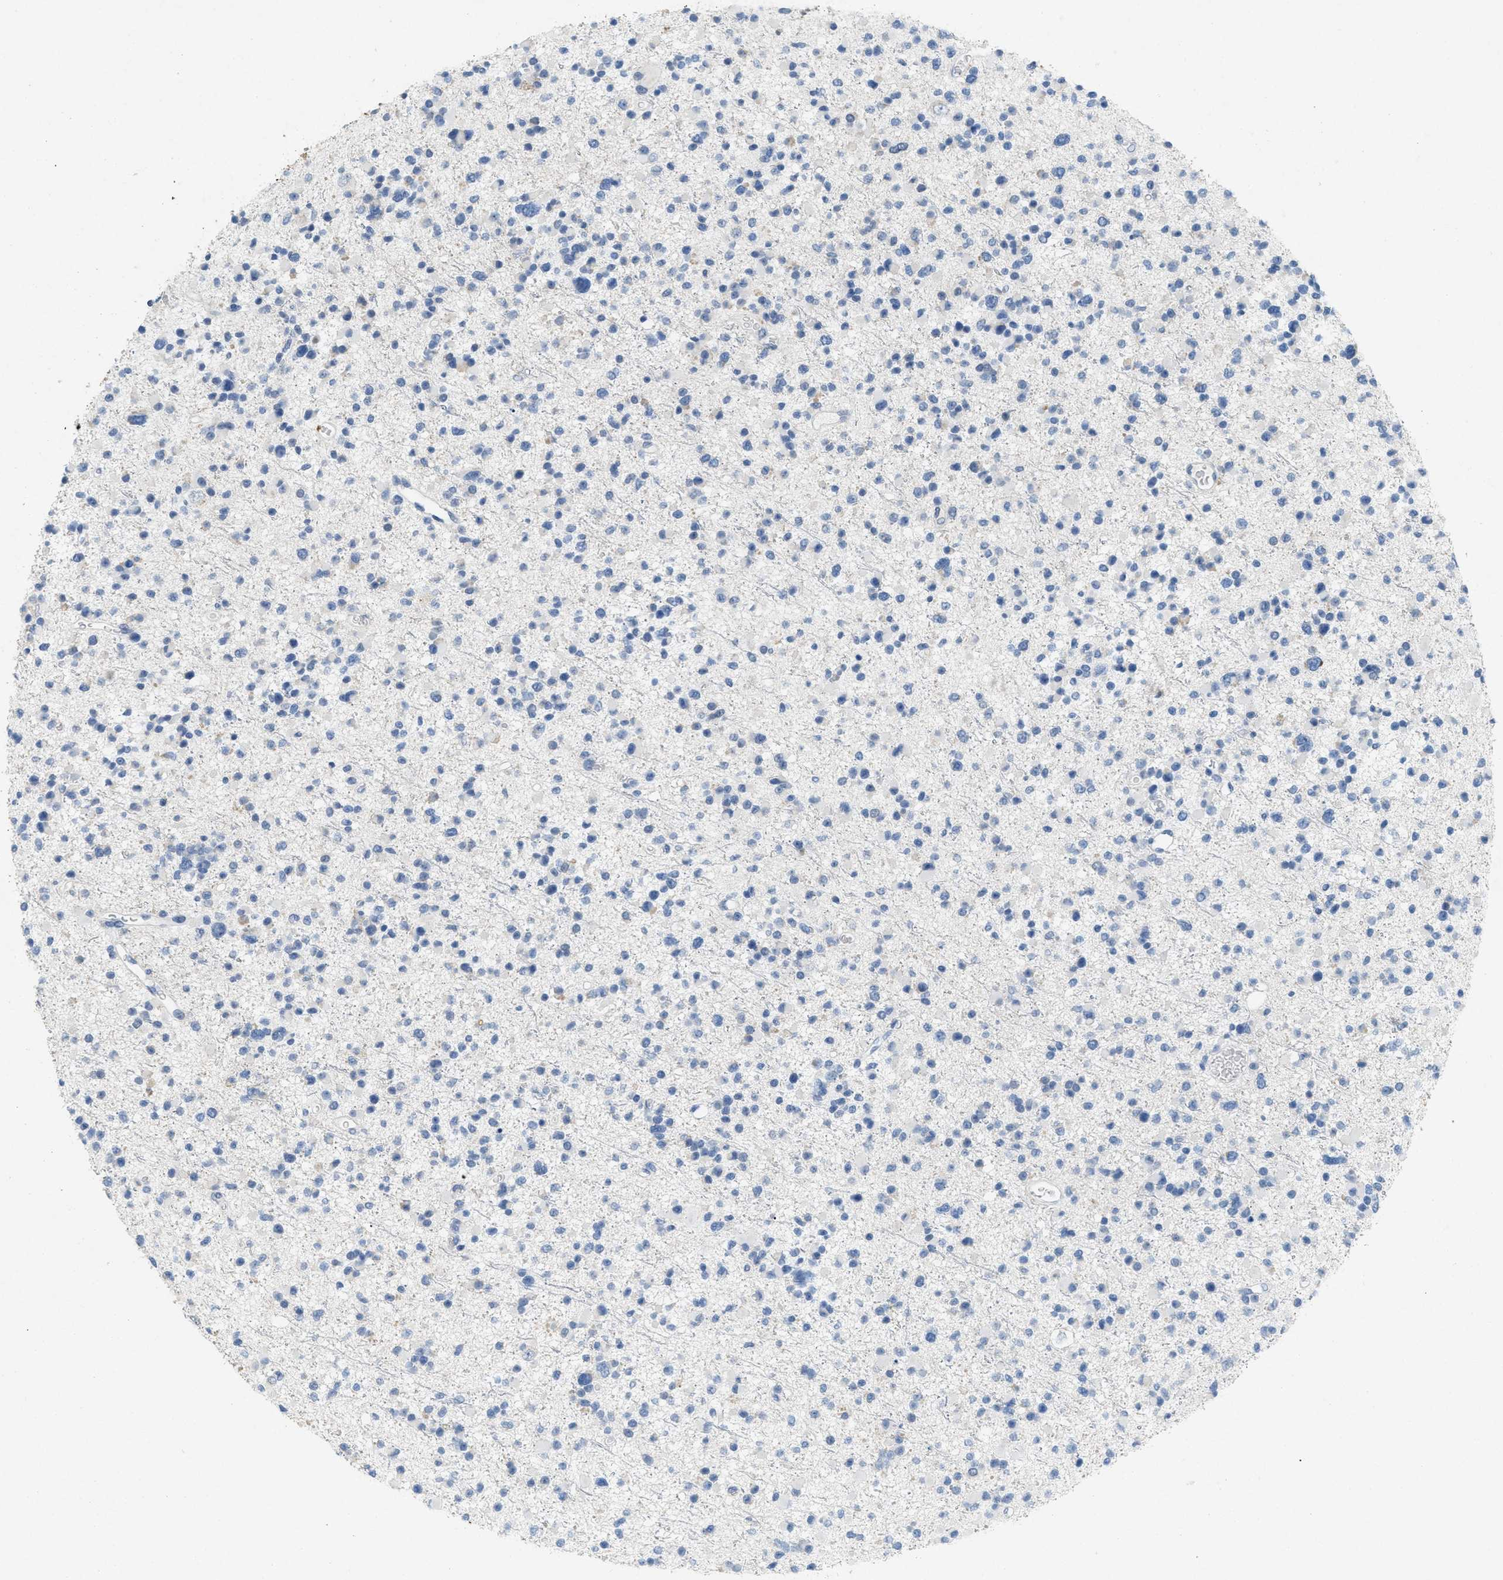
{"staining": {"intensity": "negative", "quantity": "none", "location": "none"}, "tissue": "glioma", "cell_type": "Tumor cells", "image_type": "cancer", "snomed": [{"axis": "morphology", "description": "Glioma, malignant, Low grade"}, {"axis": "topography", "description": "Brain"}], "caption": "High power microscopy histopathology image of an immunohistochemistry (IHC) micrograph of malignant low-grade glioma, revealing no significant expression in tumor cells.", "gene": "TASOR", "patient": {"sex": "female", "age": 22}}